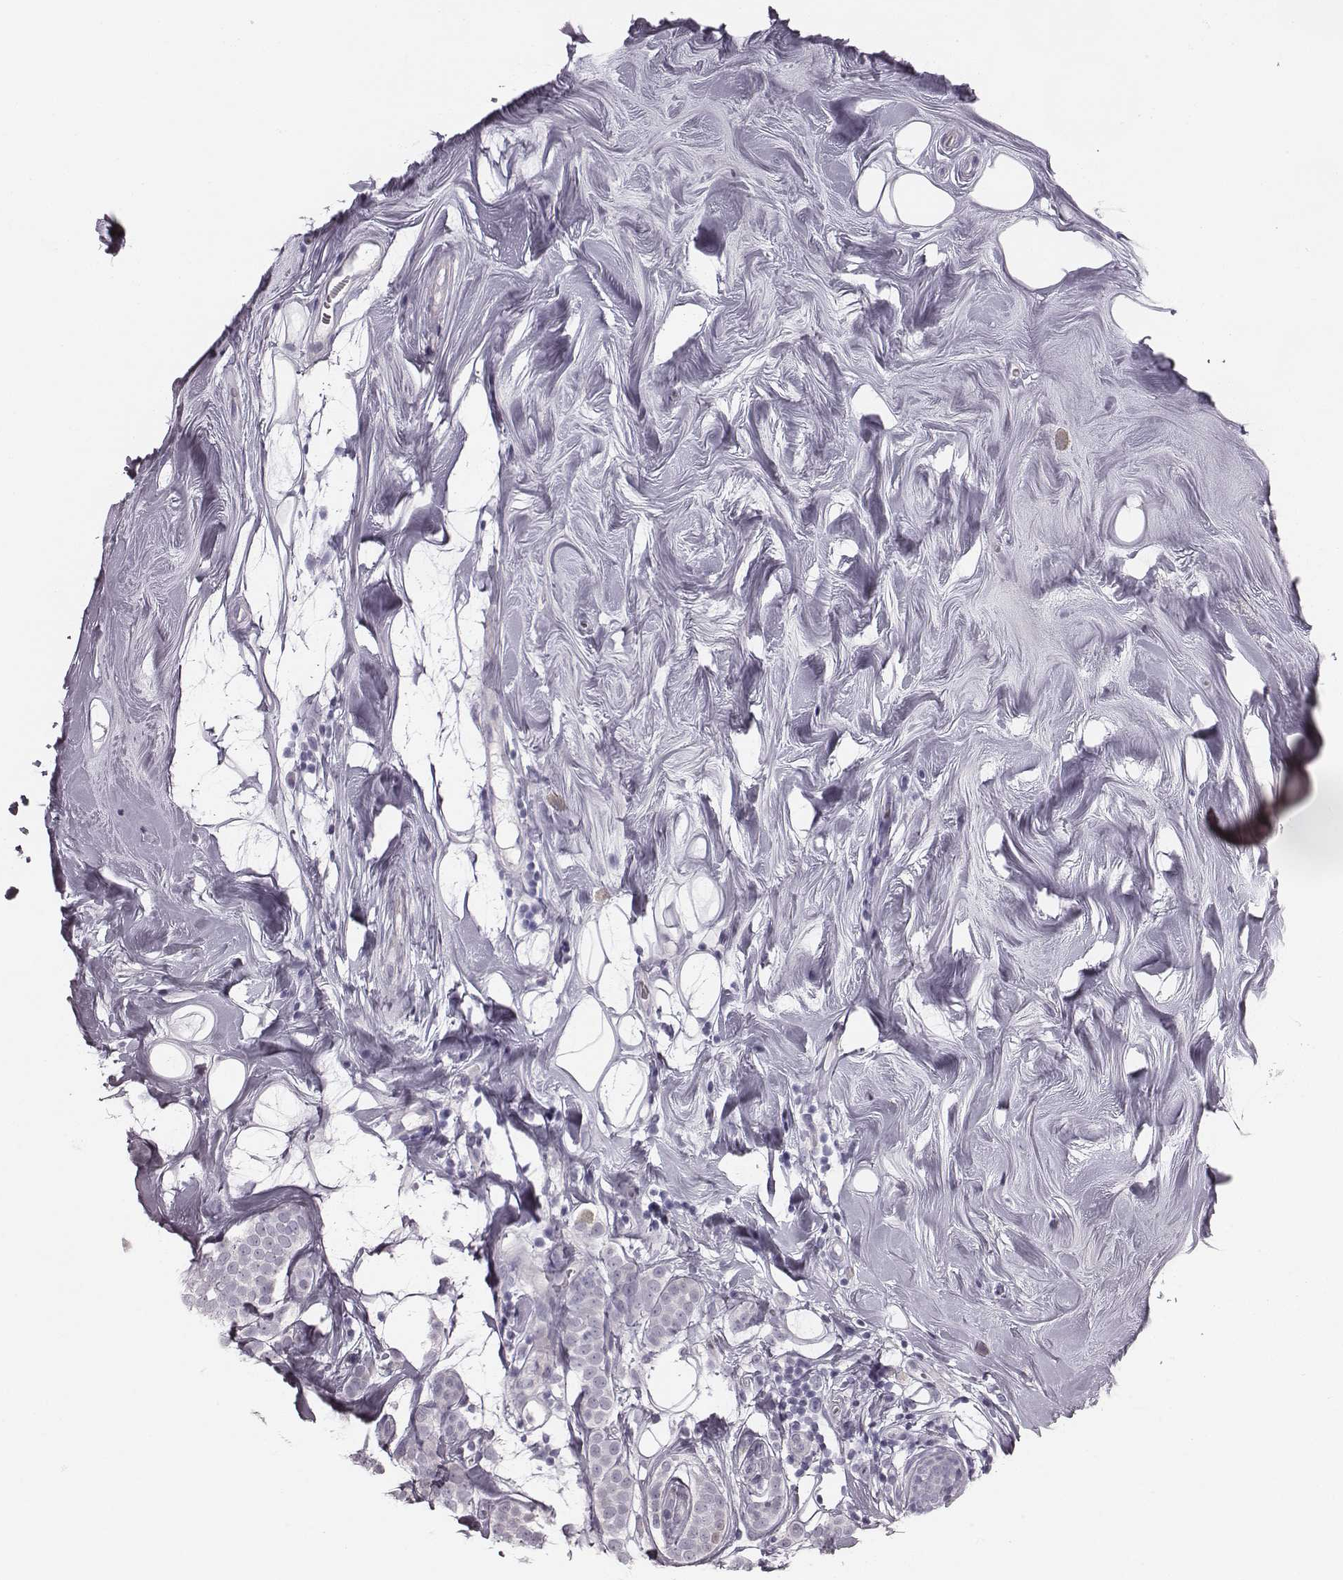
{"staining": {"intensity": "negative", "quantity": "none", "location": "none"}, "tissue": "breast cancer", "cell_type": "Tumor cells", "image_type": "cancer", "snomed": [{"axis": "morphology", "description": "Lobular carcinoma"}, {"axis": "topography", "description": "Breast"}], "caption": "This is a image of immunohistochemistry (IHC) staining of breast cancer (lobular carcinoma), which shows no positivity in tumor cells.", "gene": "CRISP1", "patient": {"sex": "female", "age": 49}}